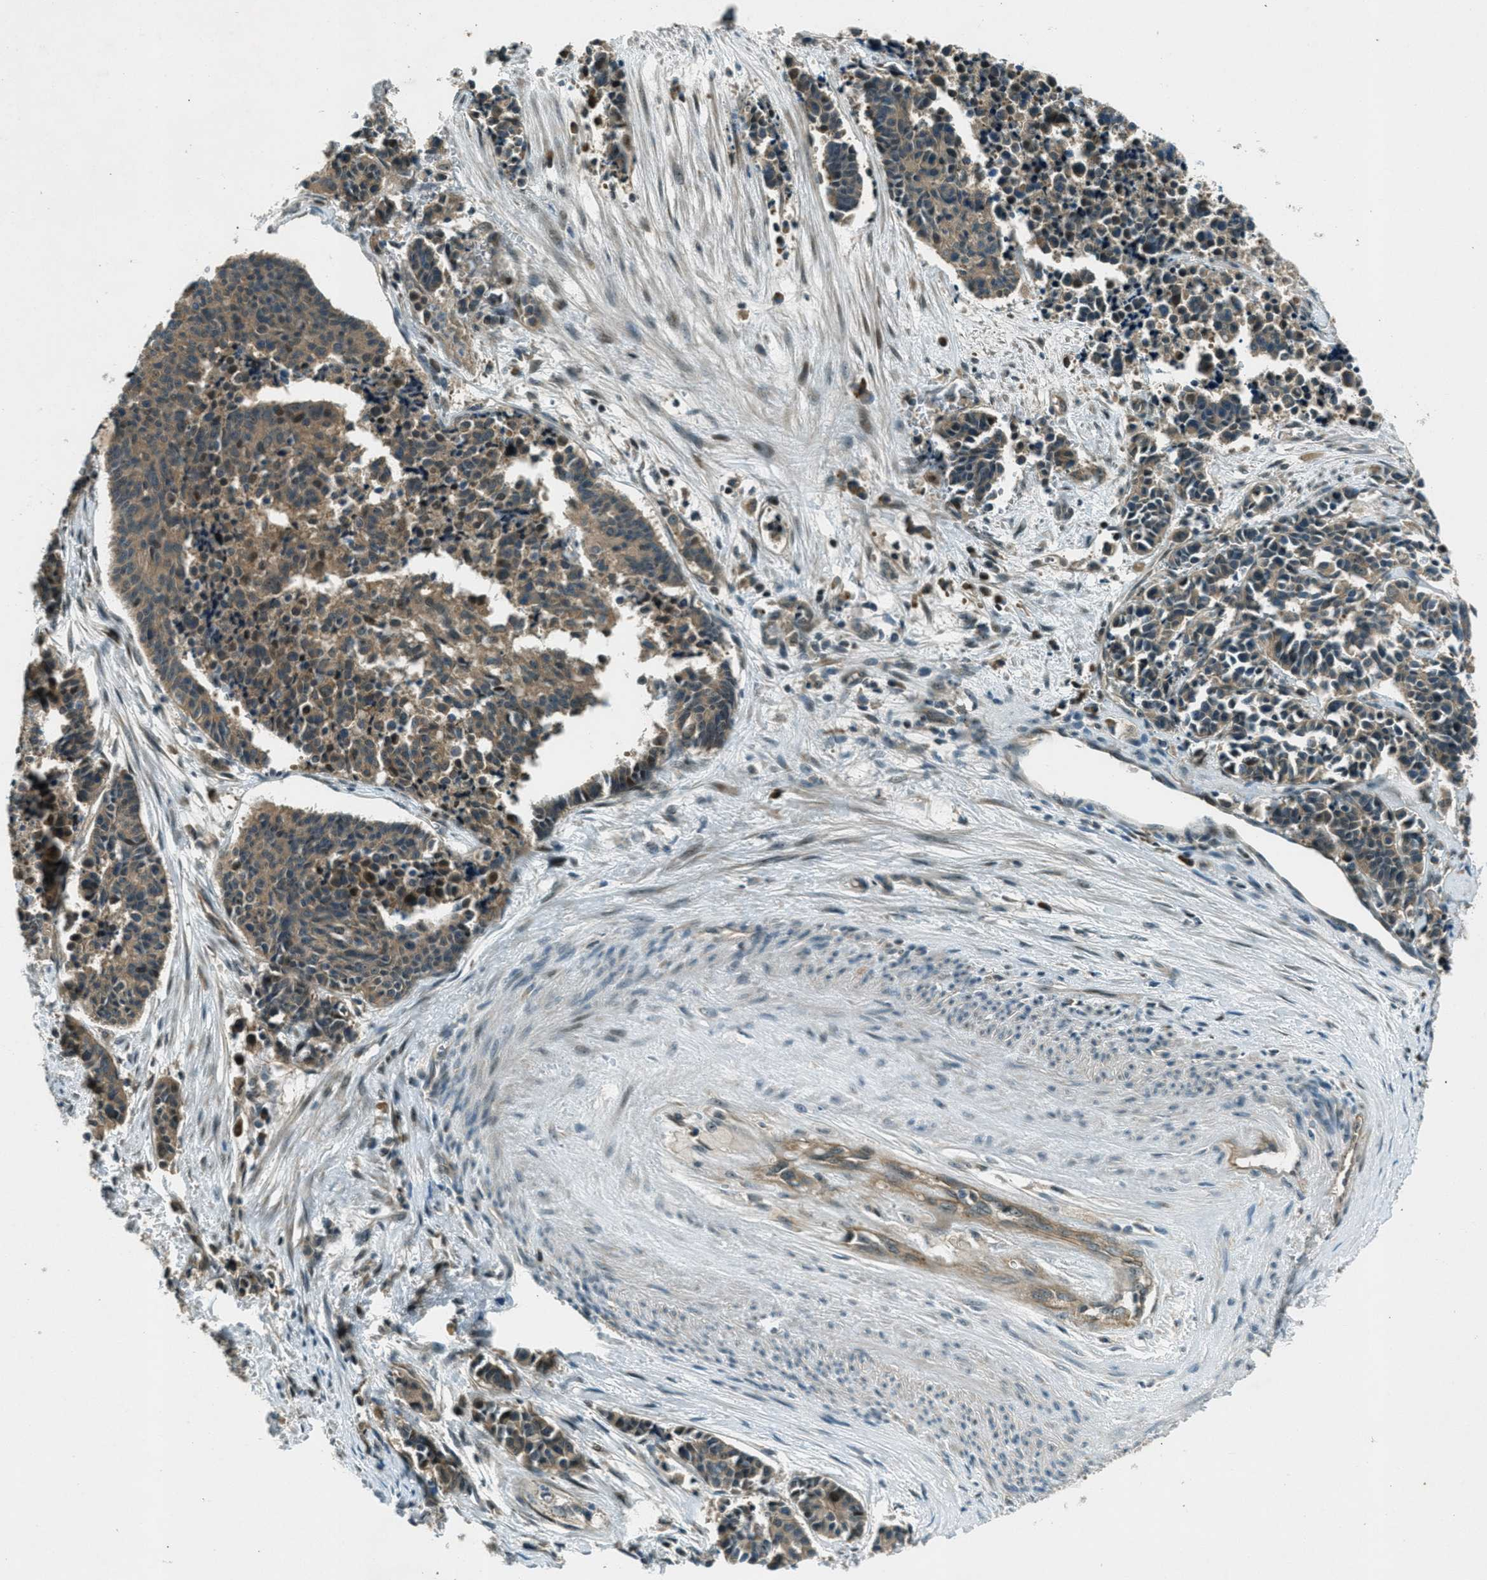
{"staining": {"intensity": "weak", "quantity": ">75%", "location": "cytoplasmic/membranous"}, "tissue": "cervical cancer", "cell_type": "Tumor cells", "image_type": "cancer", "snomed": [{"axis": "morphology", "description": "Squamous cell carcinoma, NOS"}, {"axis": "topography", "description": "Cervix"}], "caption": "About >75% of tumor cells in human cervical cancer display weak cytoplasmic/membranous protein expression as visualized by brown immunohistochemical staining.", "gene": "STK11", "patient": {"sex": "female", "age": 35}}